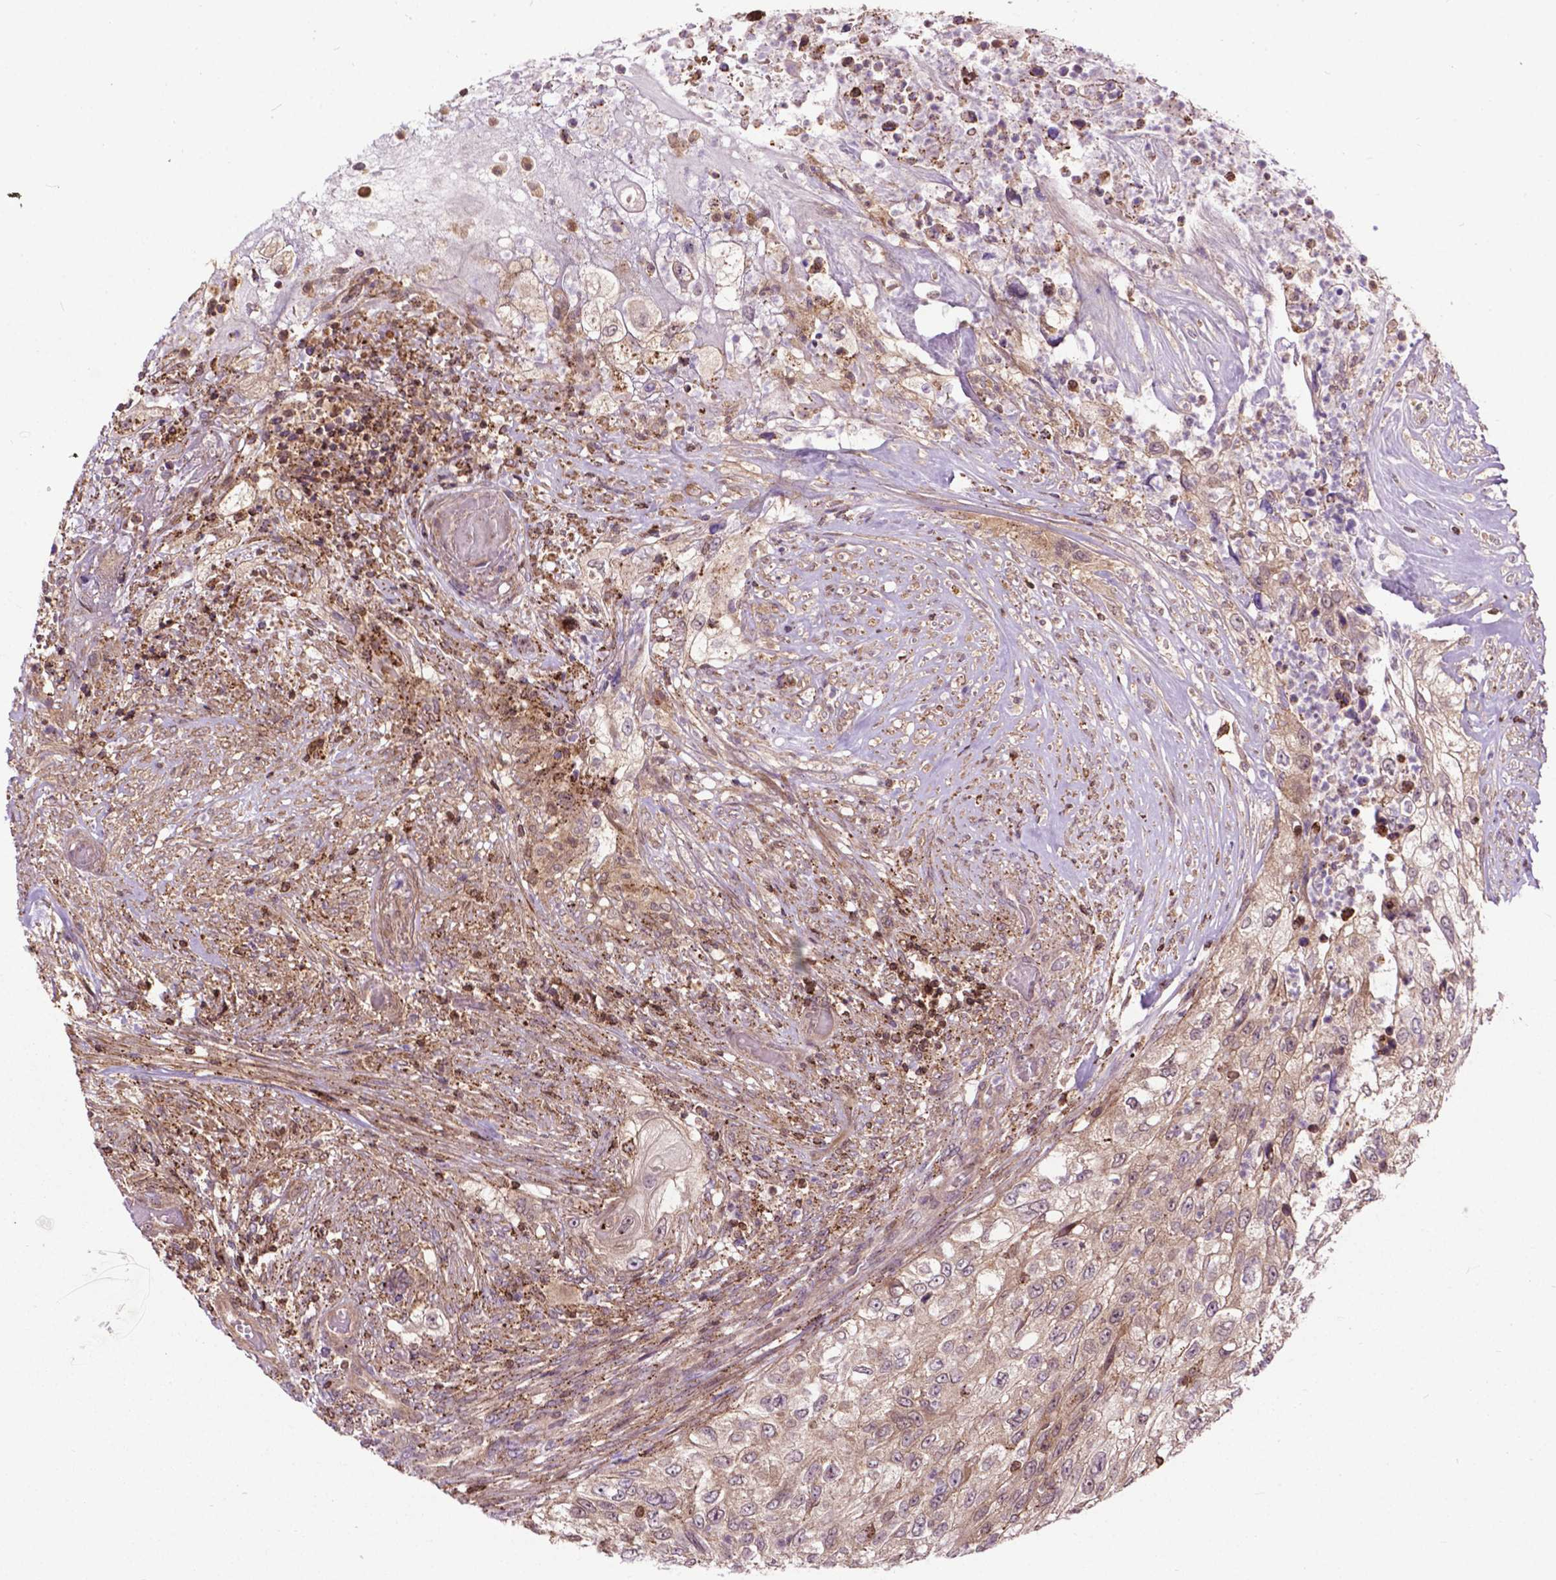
{"staining": {"intensity": "moderate", "quantity": ">75%", "location": "cytoplasmic/membranous"}, "tissue": "urothelial cancer", "cell_type": "Tumor cells", "image_type": "cancer", "snomed": [{"axis": "morphology", "description": "Urothelial carcinoma, High grade"}, {"axis": "topography", "description": "Urinary bladder"}], "caption": "High-power microscopy captured an IHC image of high-grade urothelial carcinoma, revealing moderate cytoplasmic/membranous positivity in about >75% of tumor cells. The protein is stained brown, and the nuclei are stained in blue (DAB (3,3'-diaminobenzidine) IHC with brightfield microscopy, high magnification).", "gene": "CHMP4A", "patient": {"sex": "female", "age": 60}}